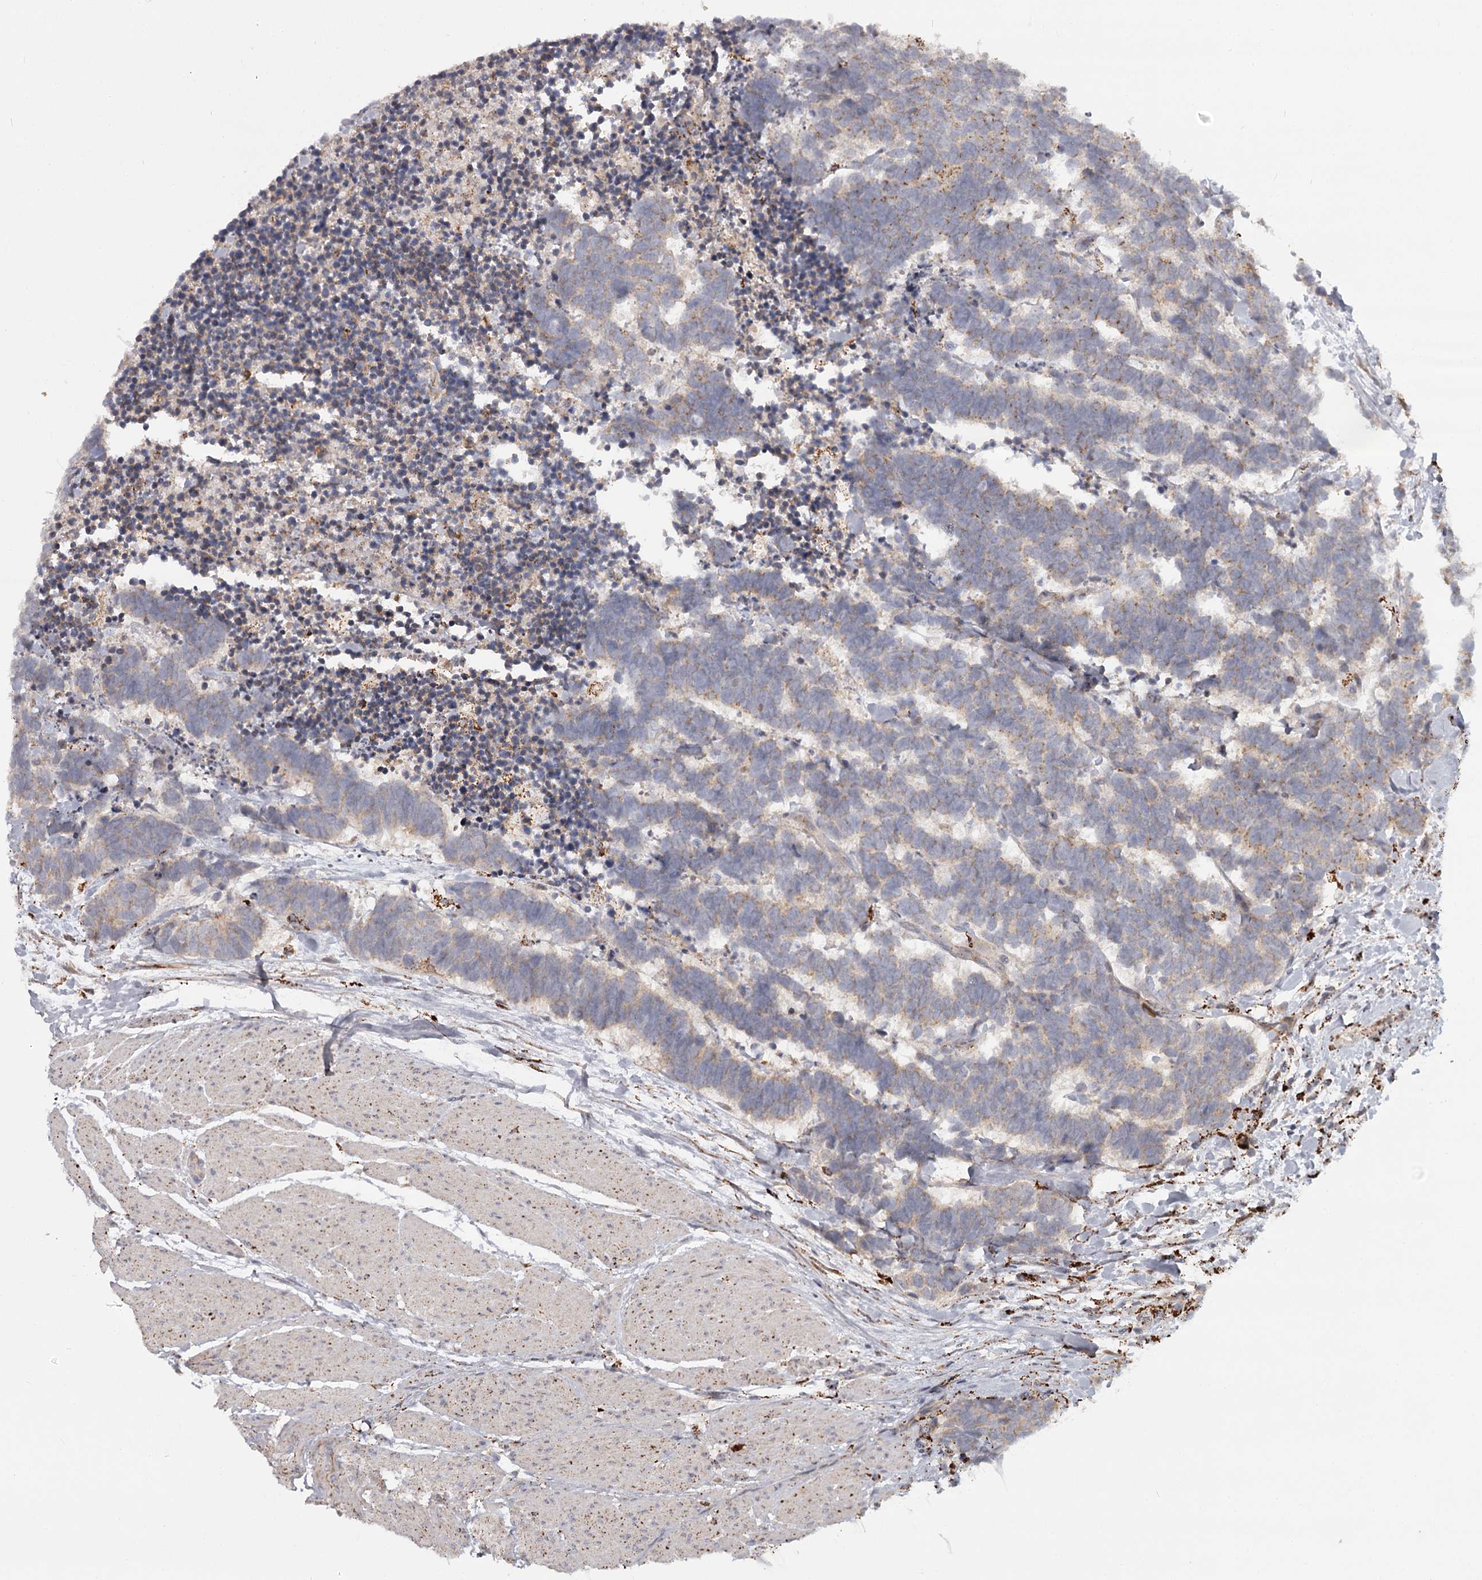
{"staining": {"intensity": "weak", "quantity": "<25%", "location": "cytoplasmic/membranous"}, "tissue": "carcinoid", "cell_type": "Tumor cells", "image_type": "cancer", "snomed": [{"axis": "morphology", "description": "Carcinoma, NOS"}, {"axis": "morphology", "description": "Carcinoid, malignant, NOS"}, {"axis": "topography", "description": "Urinary bladder"}], "caption": "Human carcinoid stained for a protein using immunohistochemistry (IHC) displays no expression in tumor cells.", "gene": "CDC123", "patient": {"sex": "male", "age": 57}}